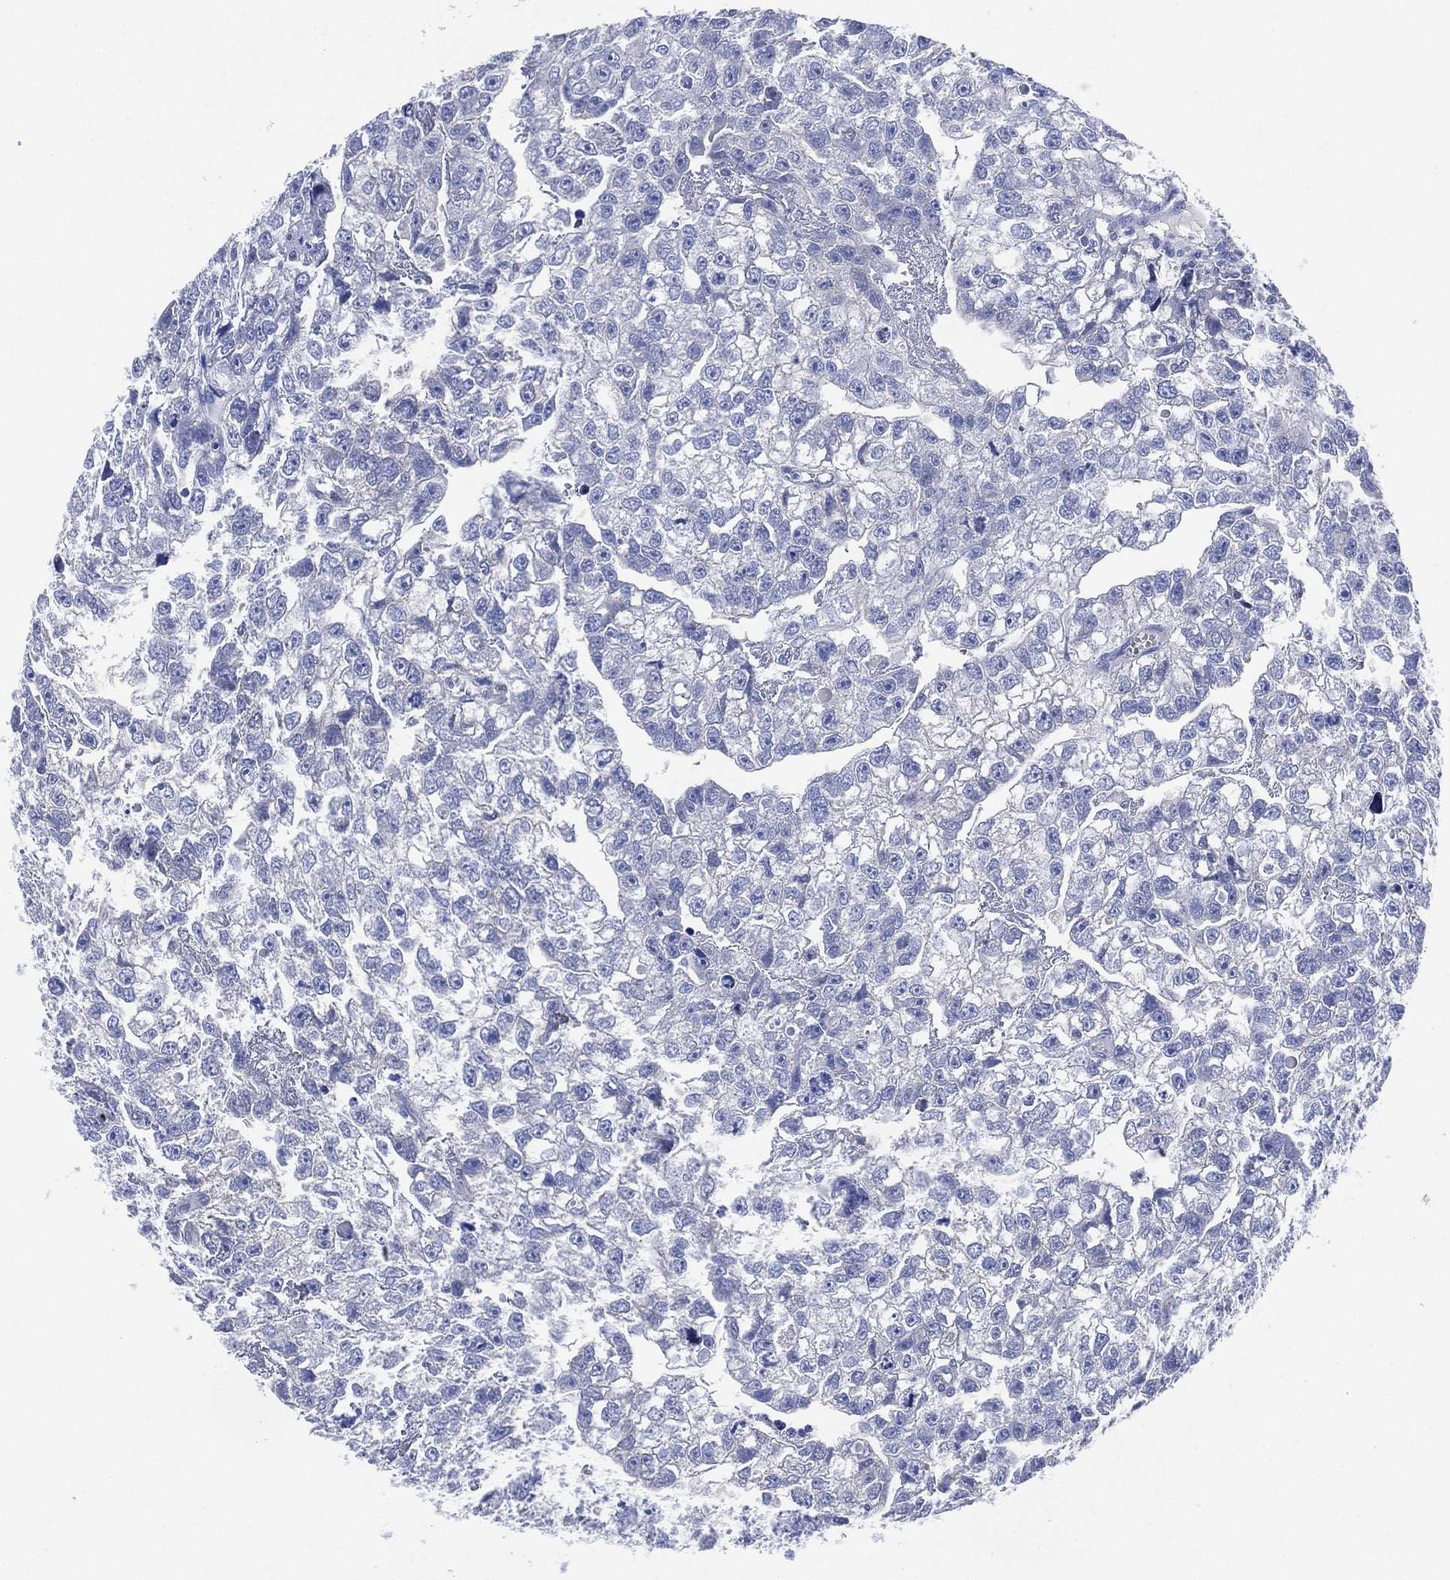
{"staining": {"intensity": "negative", "quantity": "none", "location": "none"}, "tissue": "testis cancer", "cell_type": "Tumor cells", "image_type": "cancer", "snomed": [{"axis": "morphology", "description": "Carcinoma, Embryonal, NOS"}, {"axis": "morphology", "description": "Teratoma, malignant, NOS"}, {"axis": "topography", "description": "Testis"}], "caption": "Immunohistochemistry image of testis malignant teratoma stained for a protein (brown), which demonstrates no positivity in tumor cells. Nuclei are stained in blue.", "gene": "CHRNA3", "patient": {"sex": "male", "age": 44}}